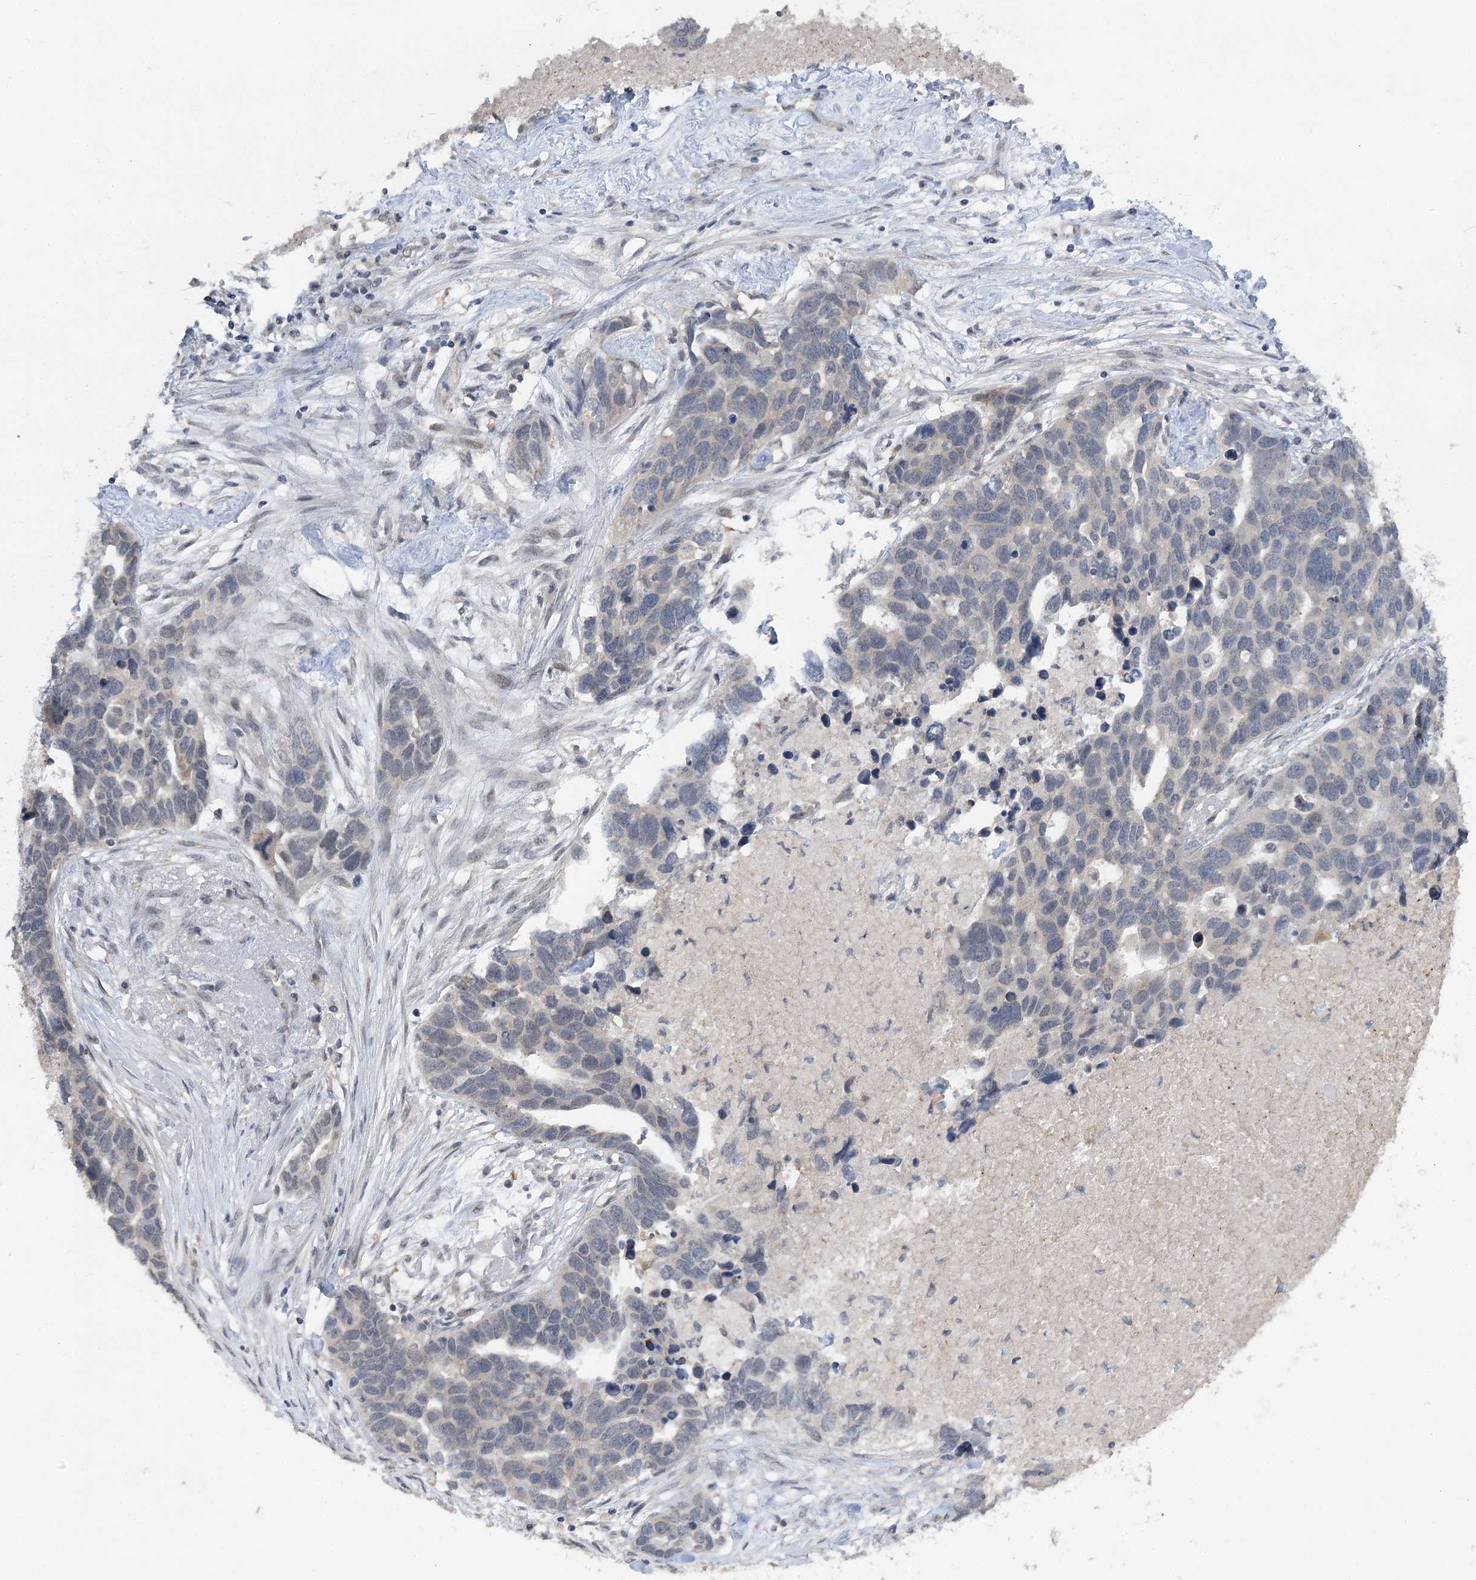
{"staining": {"intensity": "weak", "quantity": "<25%", "location": "cytoplasmic/membranous"}, "tissue": "ovarian cancer", "cell_type": "Tumor cells", "image_type": "cancer", "snomed": [{"axis": "morphology", "description": "Cystadenocarcinoma, serous, NOS"}, {"axis": "topography", "description": "Ovary"}], "caption": "Immunohistochemistry micrograph of ovarian cancer (serous cystadenocarcinoma) stained for a protein (brown), which displays no staining in tumor cells. (DAB immunohistochemistry (IHC) visualized using brightfield microscopy, high magnification).", "gene": "PHYHIPL", "patient": {"sex": "female", "age": 54}}